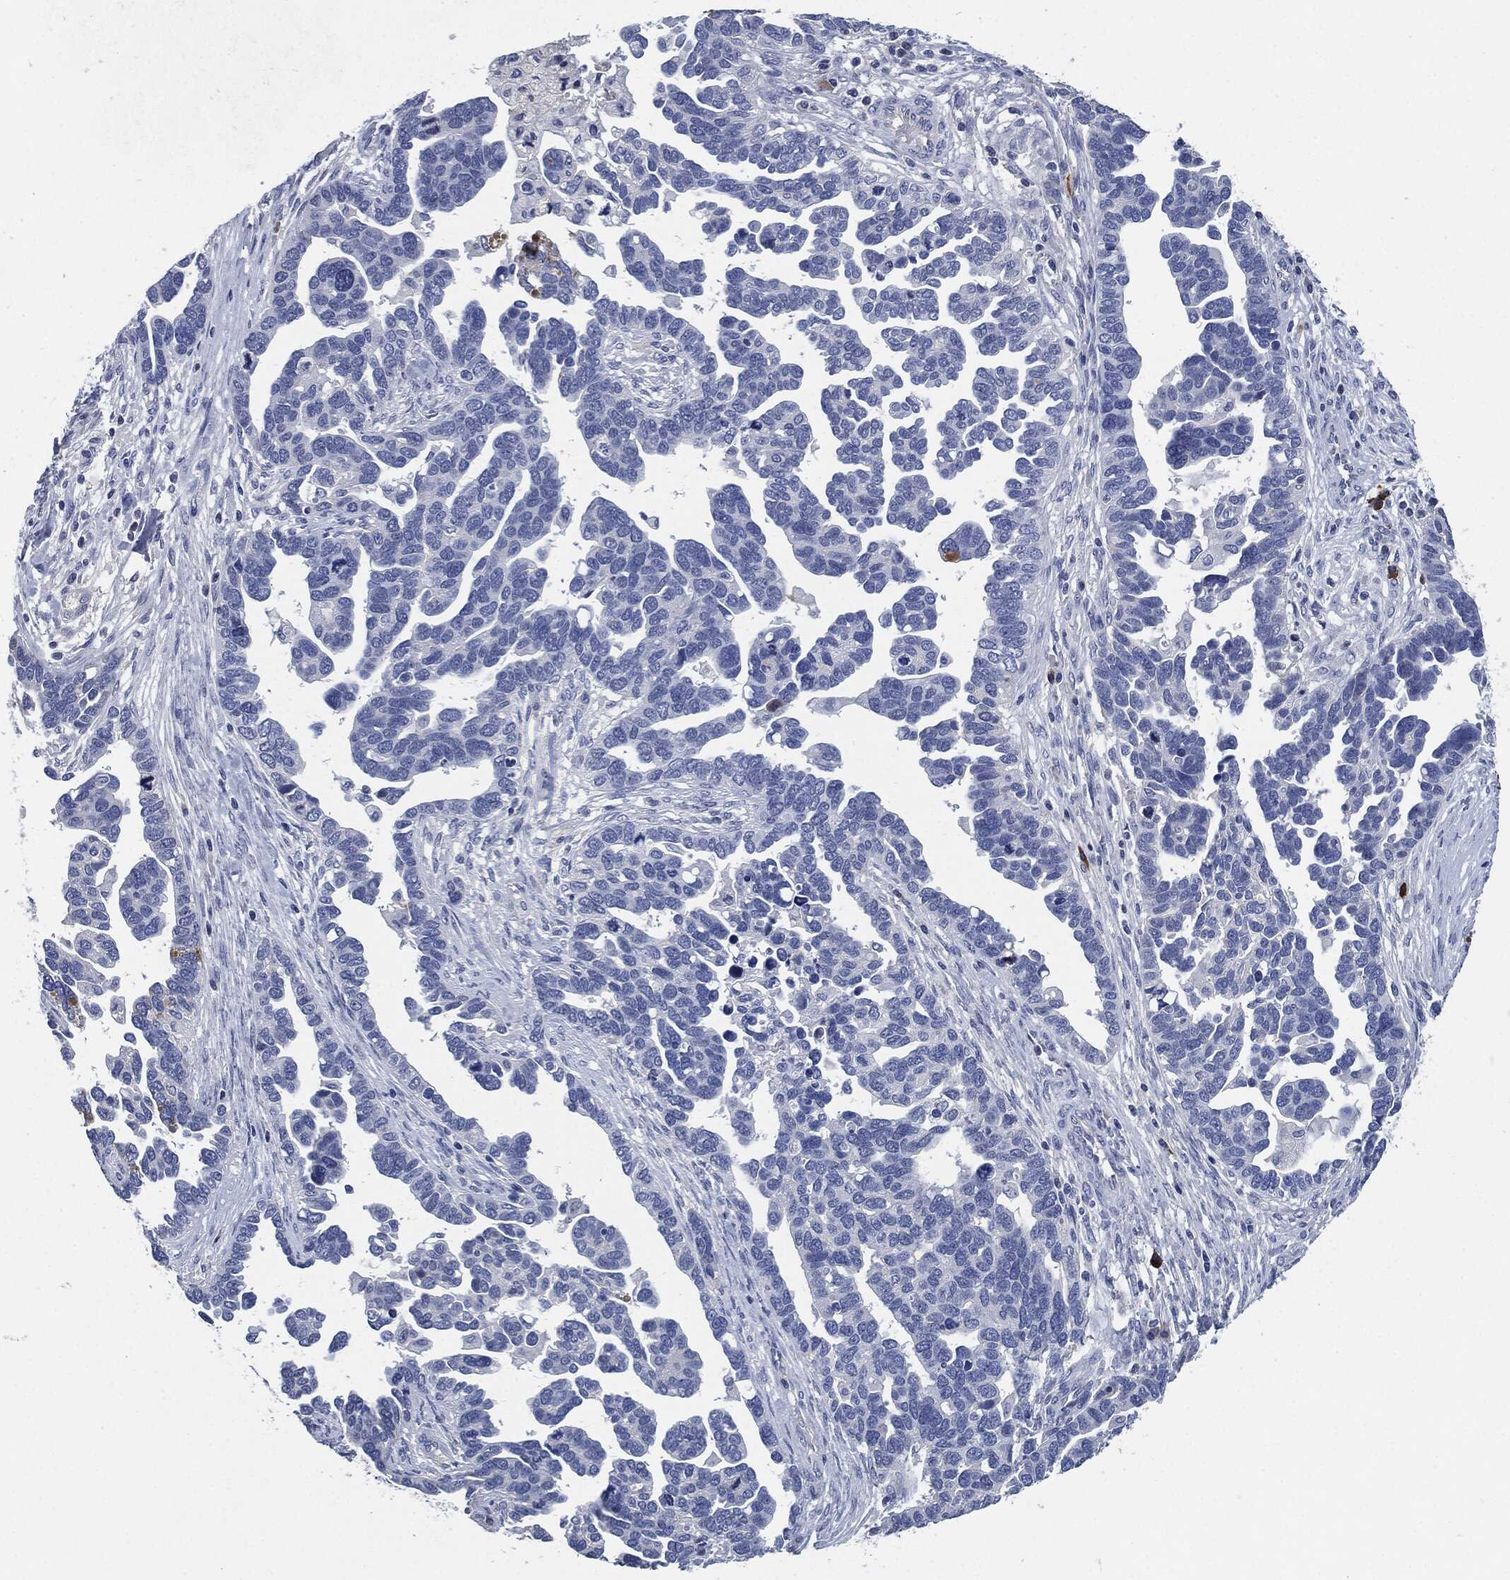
{"staining": {"intensity": "negative", "quantity": "none", "location": "none"}, "tissue": "ovarian cancer", "cell_type": "Tumor cells", "image_type": "cancer", "snomed": [{"axis": "morphology", "description": "Cystadenocarcinoma, serous, NOS"}, {"axis": "topography", "description": "Ovary"}], "caption": "Immunohistochemistry (IHC) histopathology image of ovarian serous cystadenocarcinoma stained for a protein (brown), which displays no positivity in tumor cells. (IHC, brightfield microscopy, high magnification).", "gene": "CD27", "patient": {"sex": "female", "age": 54}}